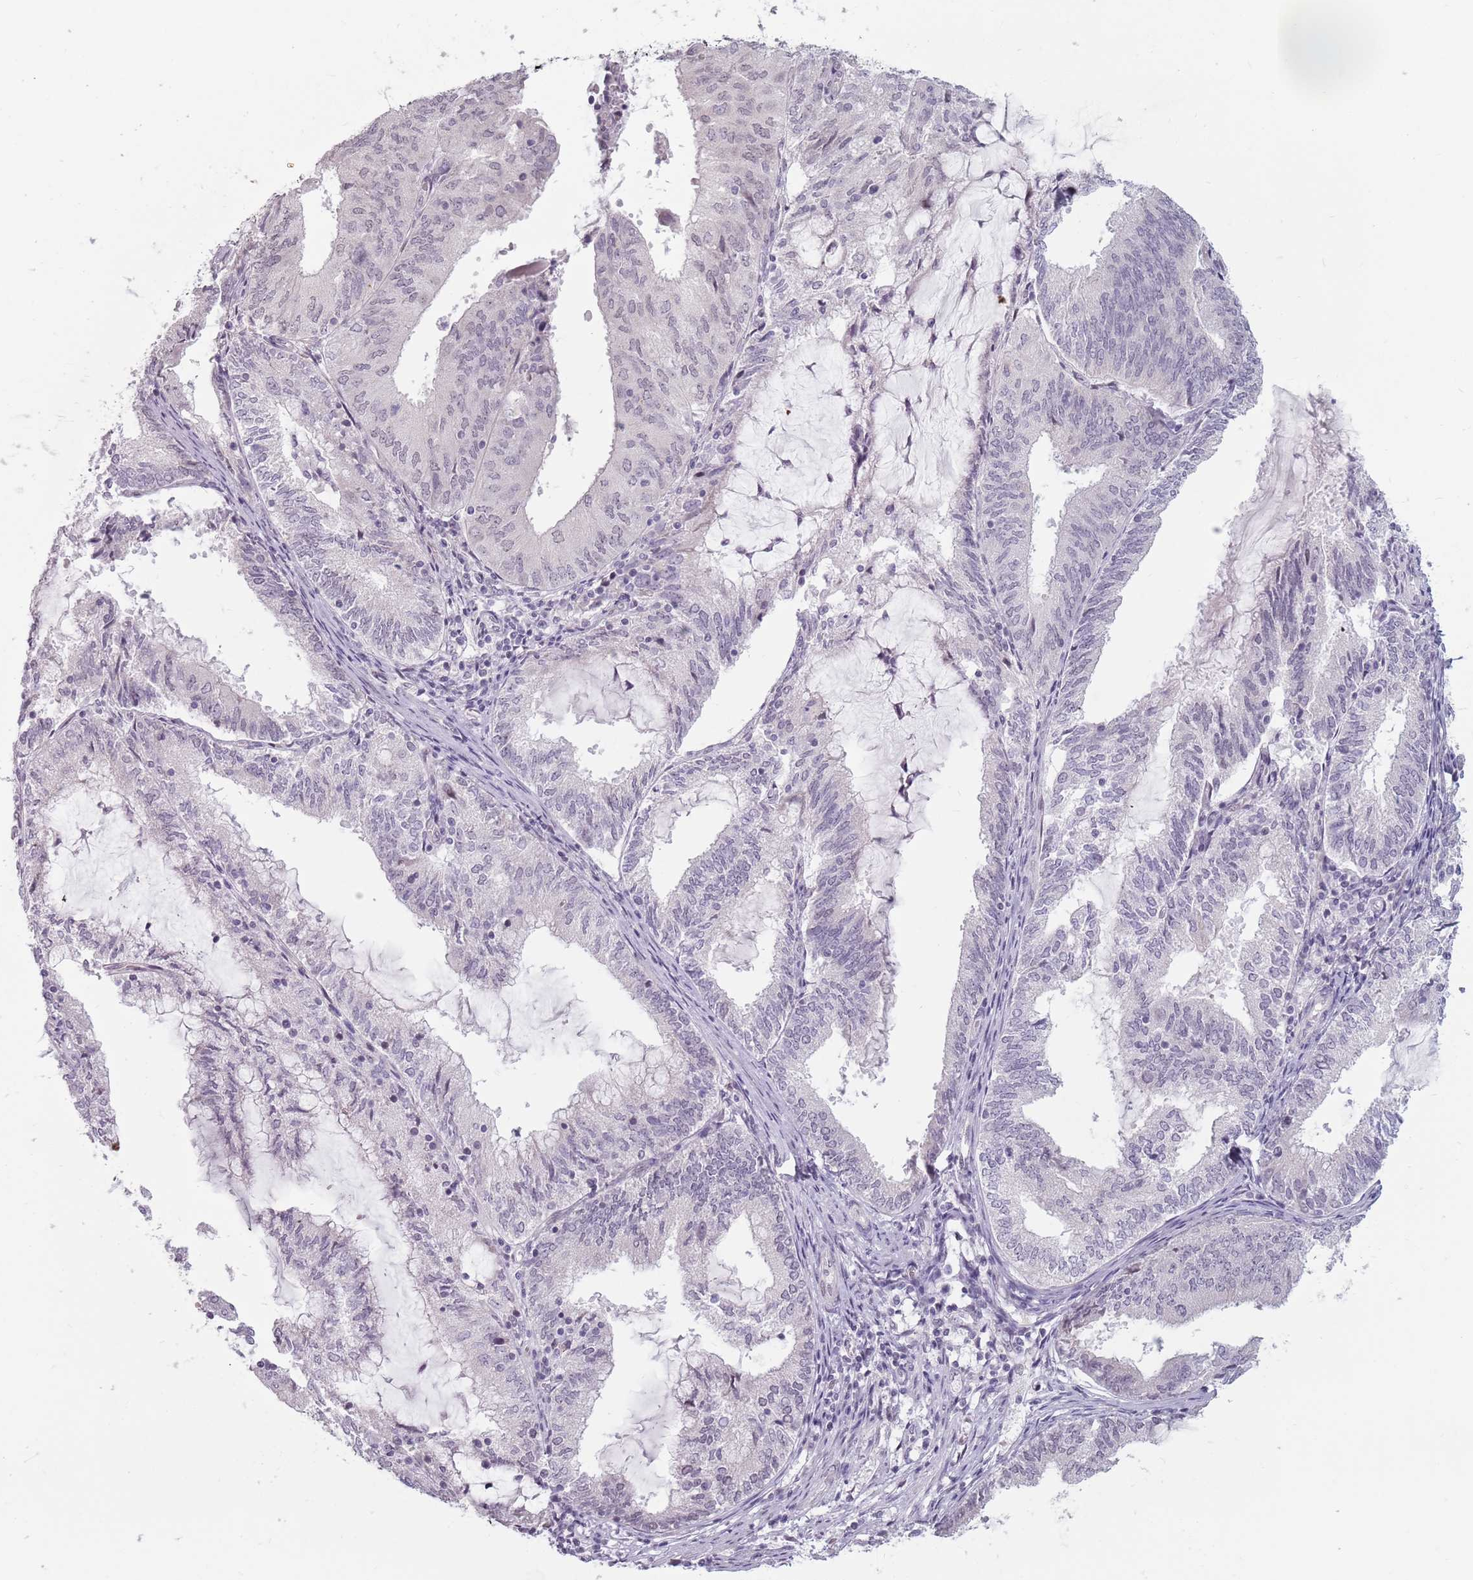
{"staining": {"intensity": "negative", "quantity": "none", "location": "none"}, "tissue": "endometrial cancer", "cell_type": "Tumor cells", "image_type": "cancer", "snomed": [{"axis": "morphology", "description": "Adenocarcinoma, NOS"}, {"axis": "topography", "description": "Endometrium"}], "caption": "The image exhibits no staining of tumor cells in adenocarcinoma (endometrial).", "gene": "PTCHD1", "patient": {"sex": "female", "age": 81}}